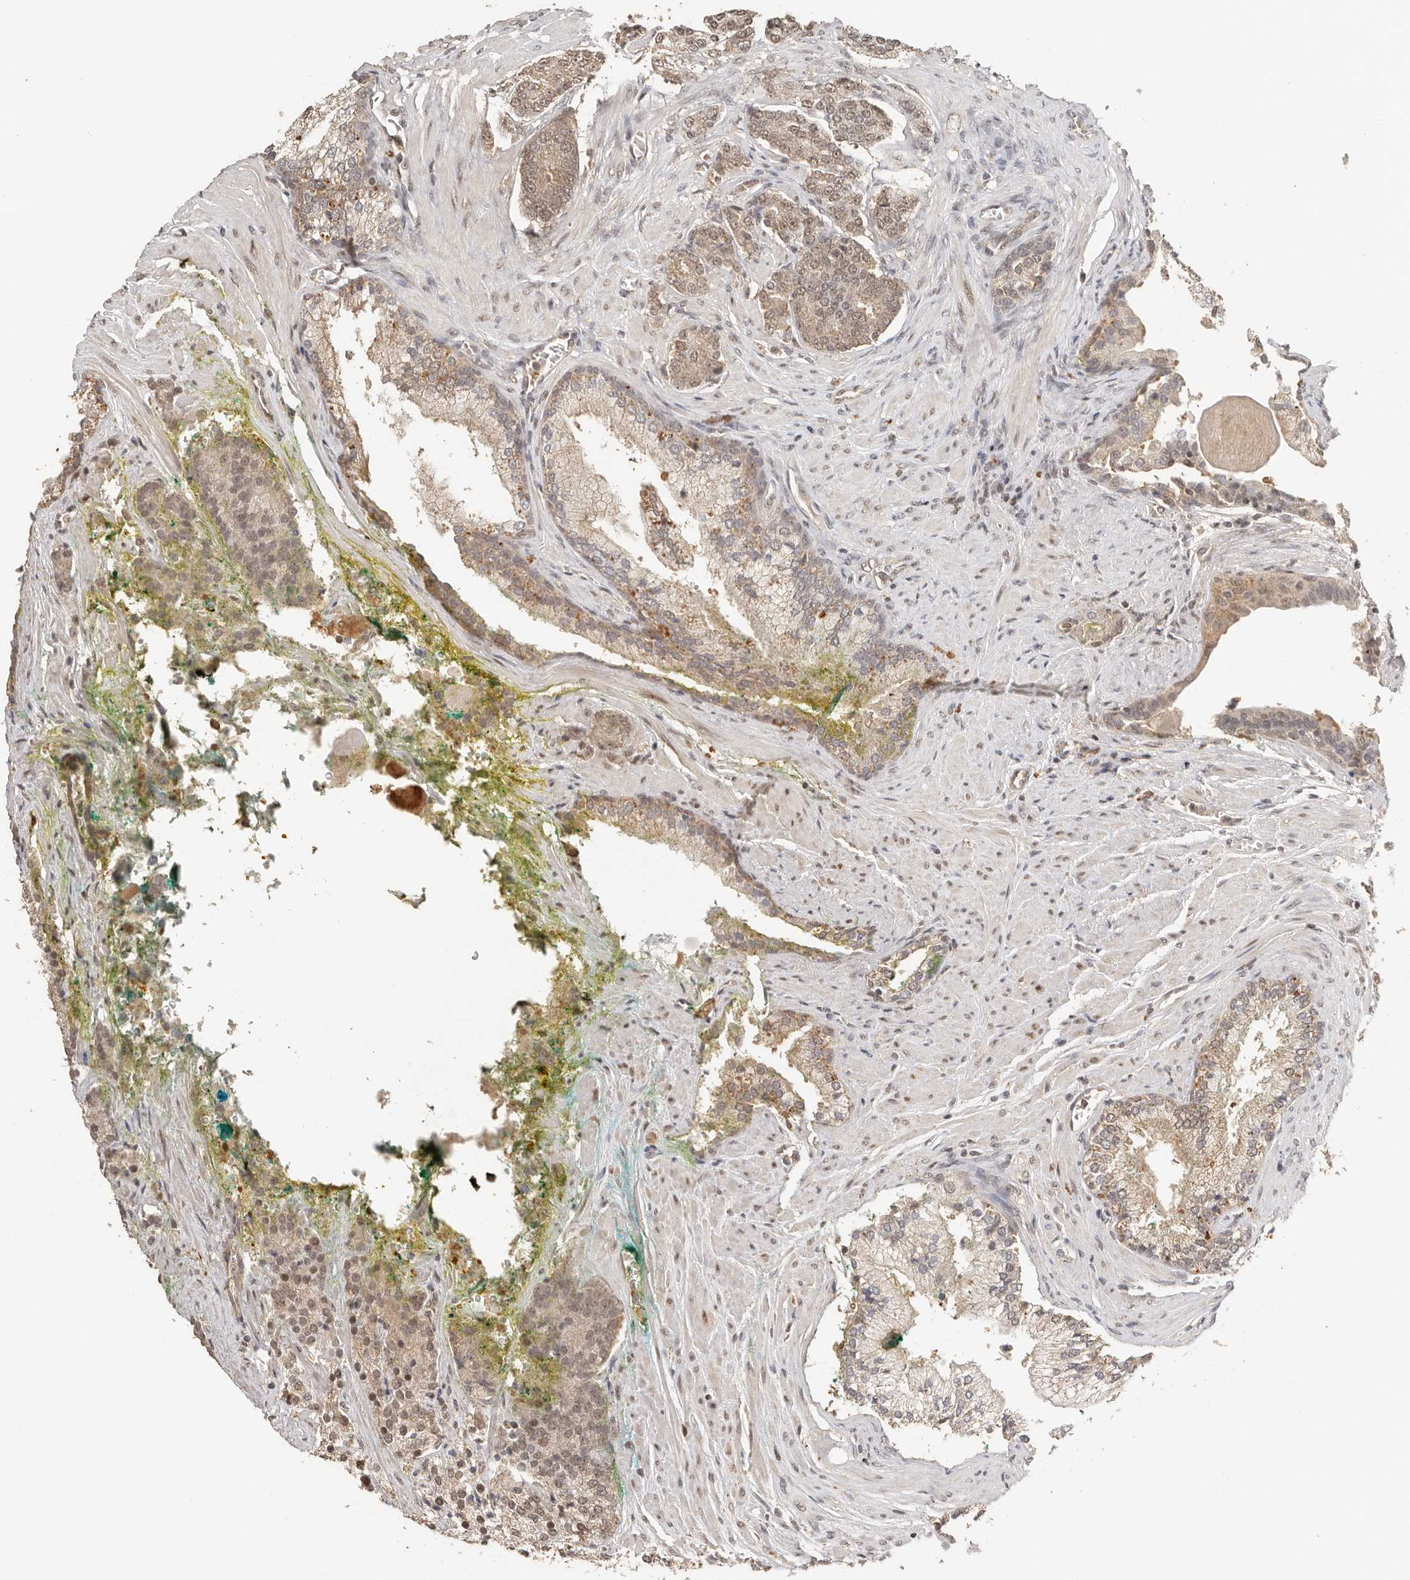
{"staining": {"intensity": "weak", "quantity": "<25%", "location": "cytoplasmic/membranous"}, "tissue": "prostate cancer", "cell_type": "Tumor cells", "image_type": "cancer", "snomed": [{"axis": "morphology", "description": "Adenocarcinoma, High grade"}, {"axis": "topography", "description": "Prostate"}], "caption": "Adenocarcinoma (high-grade) (prostate) was stained to show a protein in brown. There is no significant expression in tumor cells. (DAB immunohistochemistry visualized using brightfield microscopy, high magnification).", "gene": "SEC14L1", "patient": {"sex": "male", "age": 71}}